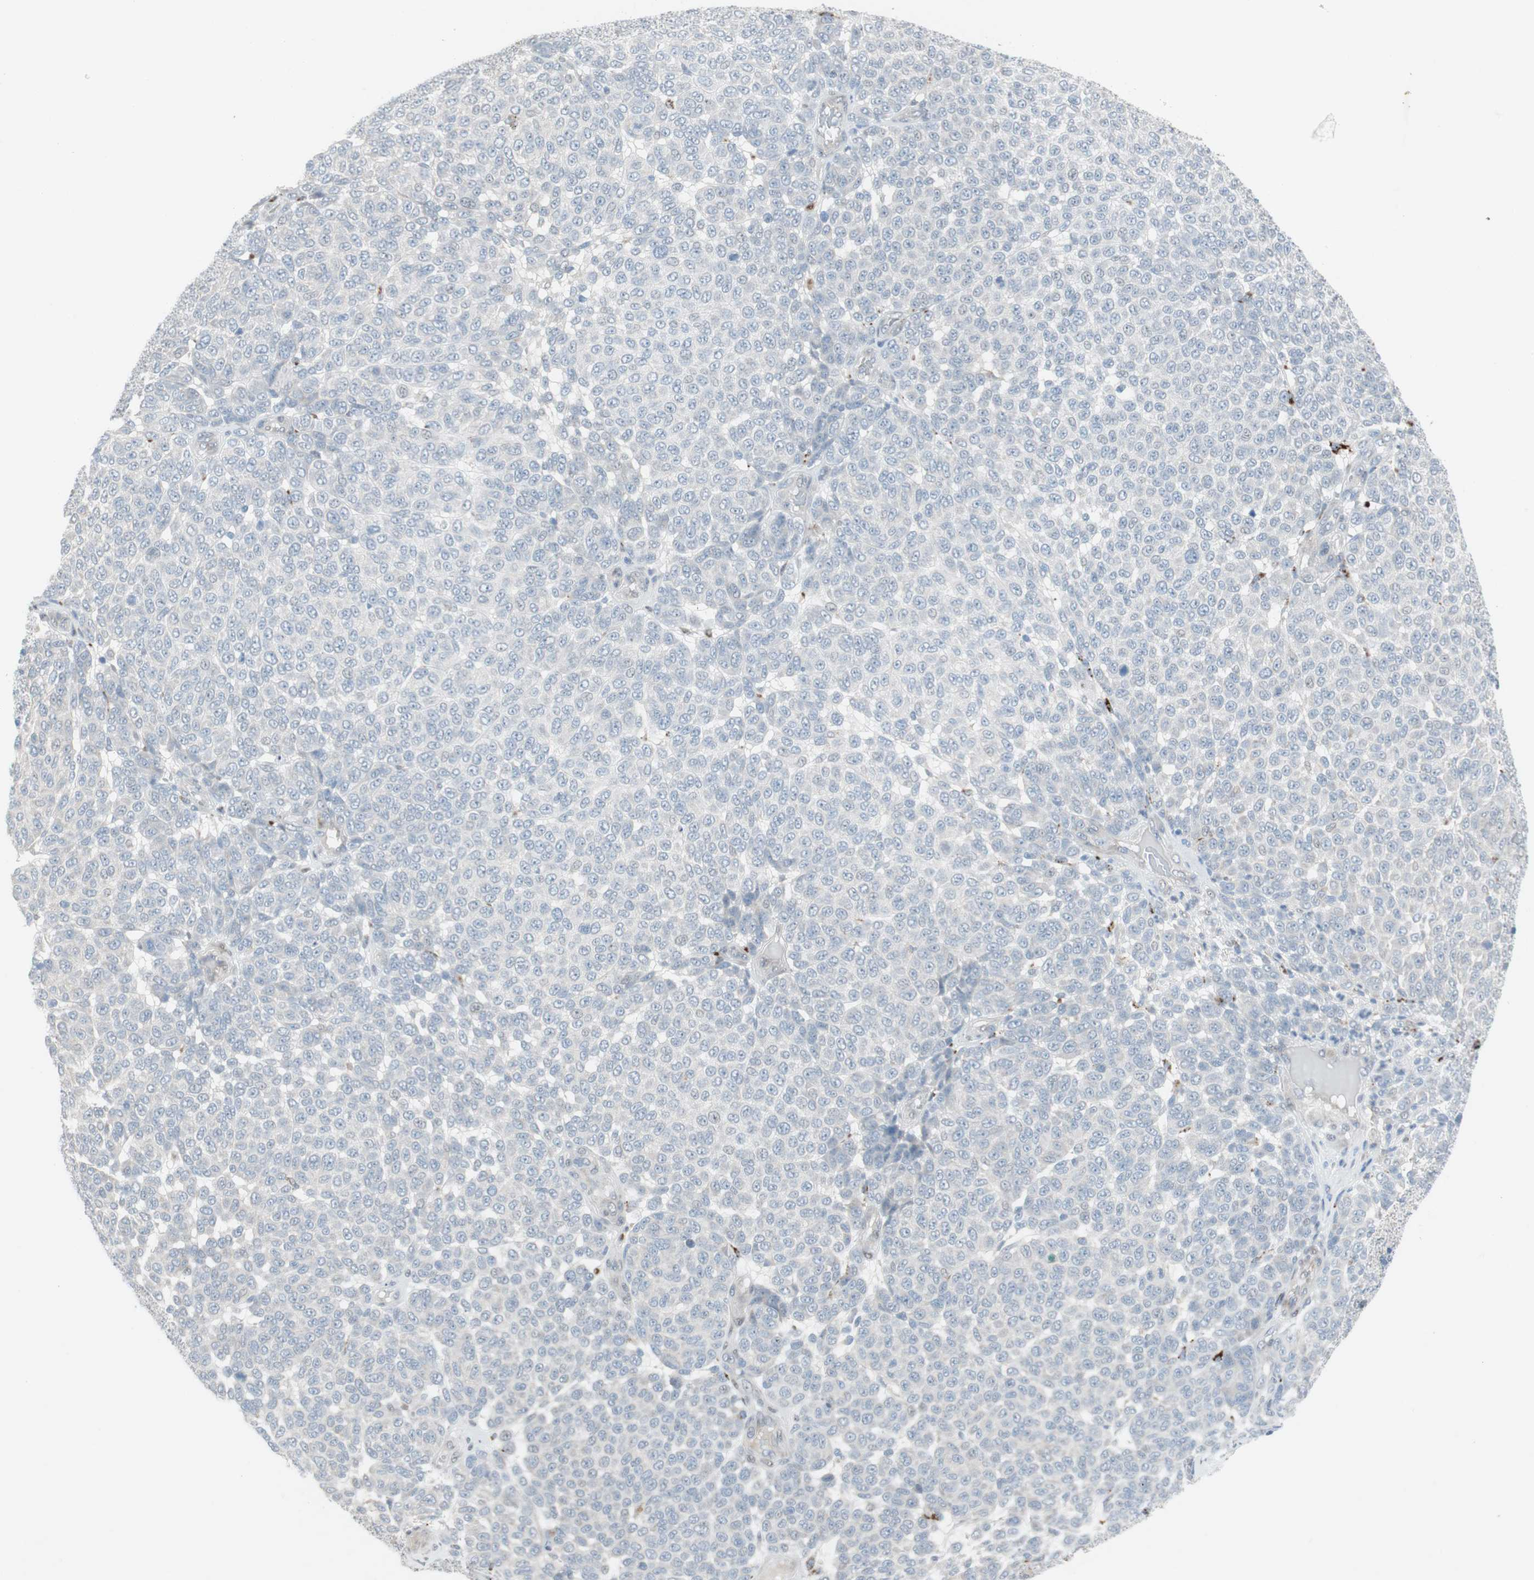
{"staining": {"intensity": "negative", "quantity": "none", "location": "none"}, "tissue": "melanoma", "cell_type": "Tumor cells", "image_type": "cancer", "snomed": [{"axis": "morphology", "description": "Malignant melanoma, NOS"}, {"axis": "topography", "description": "Skin"}], "caption": "The immunohistochemistry (IHC) image has no significant positivity in tumor cells of melanoma tissue.", "gene": "CAND2", "patient": {"sex": "male", "age": 59}}